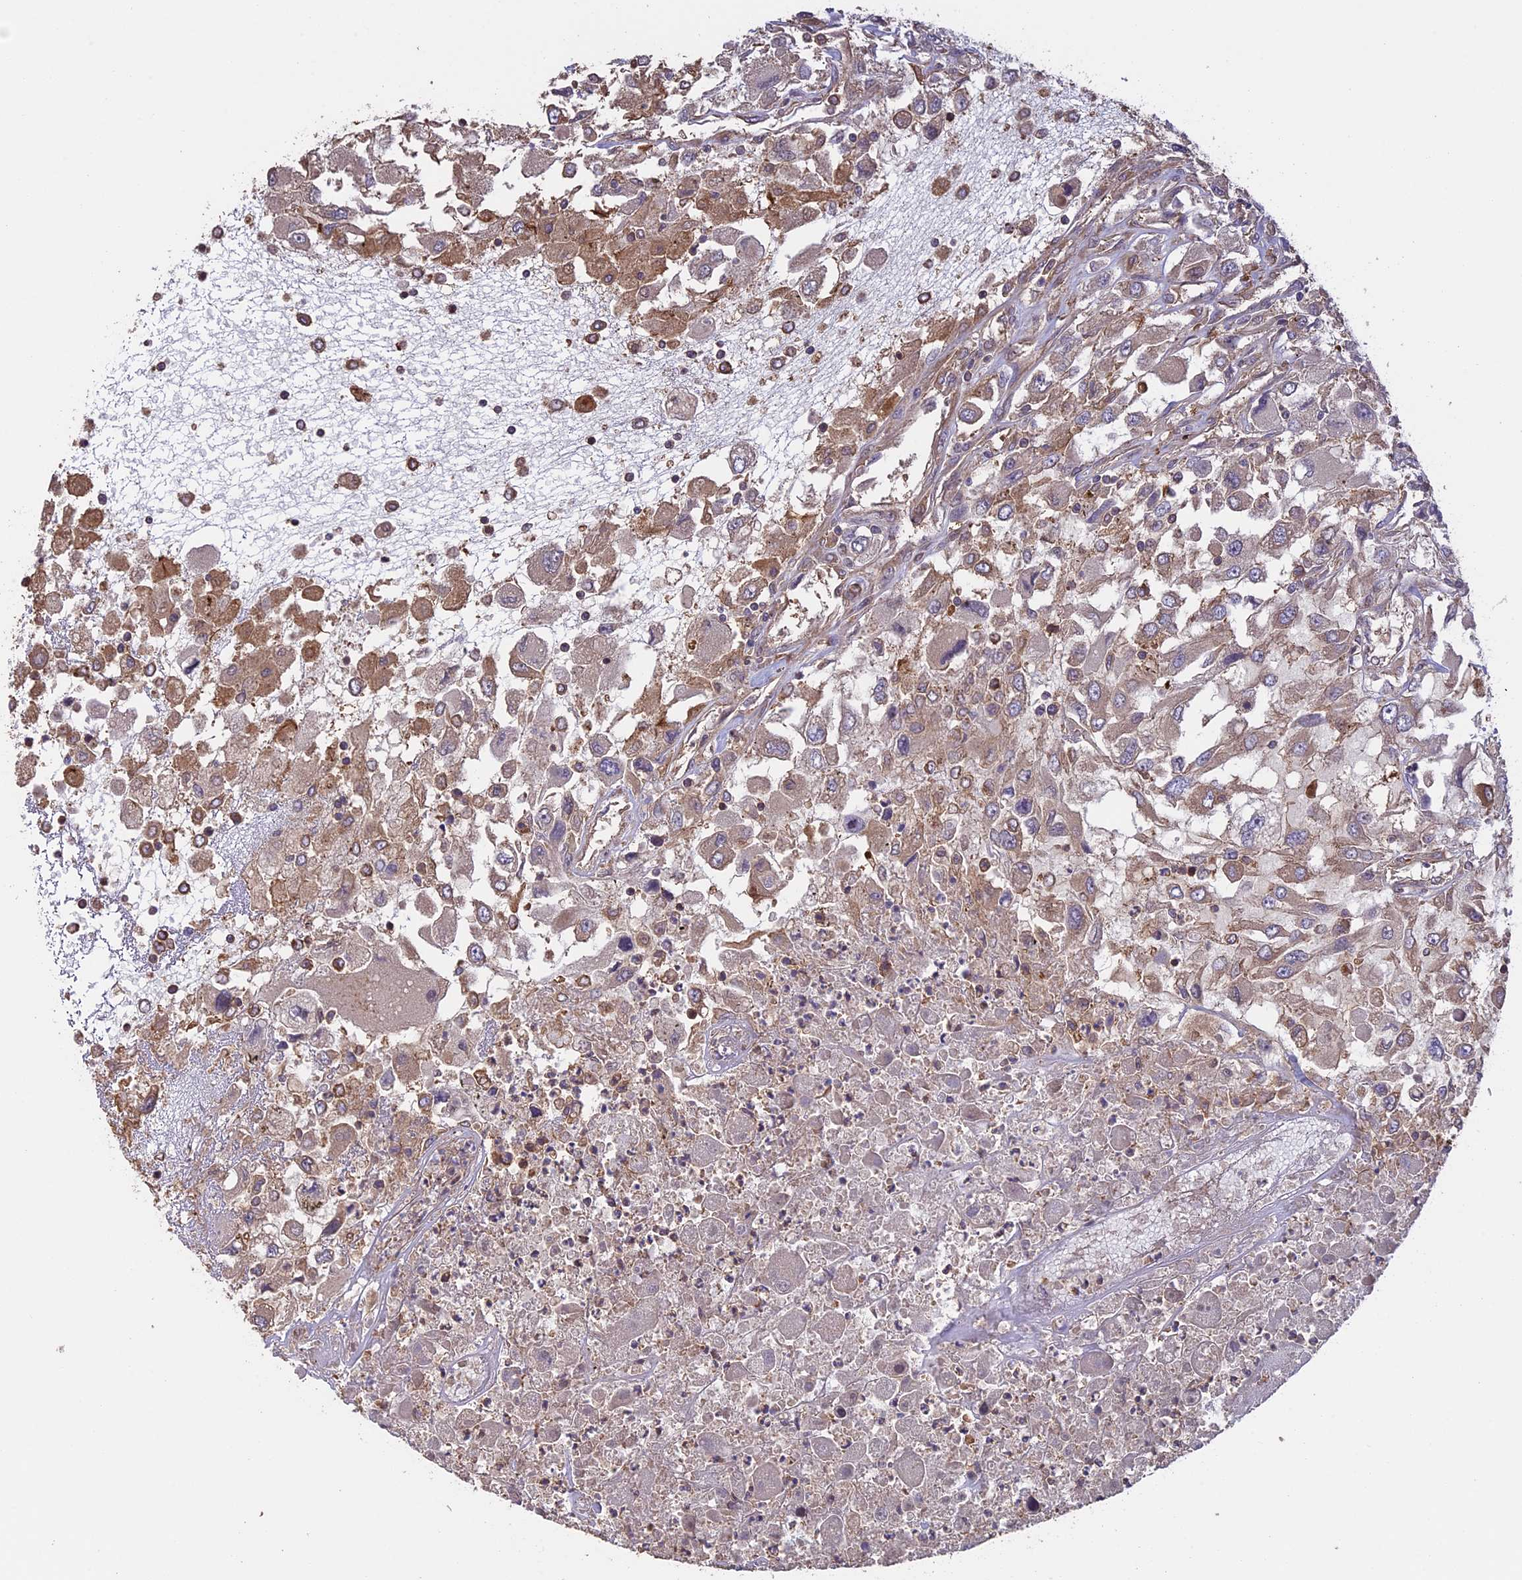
{"staining": {"intensity": "weak", "quantity": "25%-75%", "location": "cytoplasmic/membranous"}, "tissue": "renal cancer", "cell_type": "Tumor cells", "image_type": "cancer", "snomed": [{"axis": "morphology", "description": "Adenocarcinoma, NOS"}, {"axis": "topography", "description": "Kidney"}], "caption": "Weak cytoplasmic/membranous positivity is present in approximately 25%-75% of tumor cells in adenocarcinoma (renal).", "gene": "GAS8", "patient": {"sex": "female", "age": 52}}